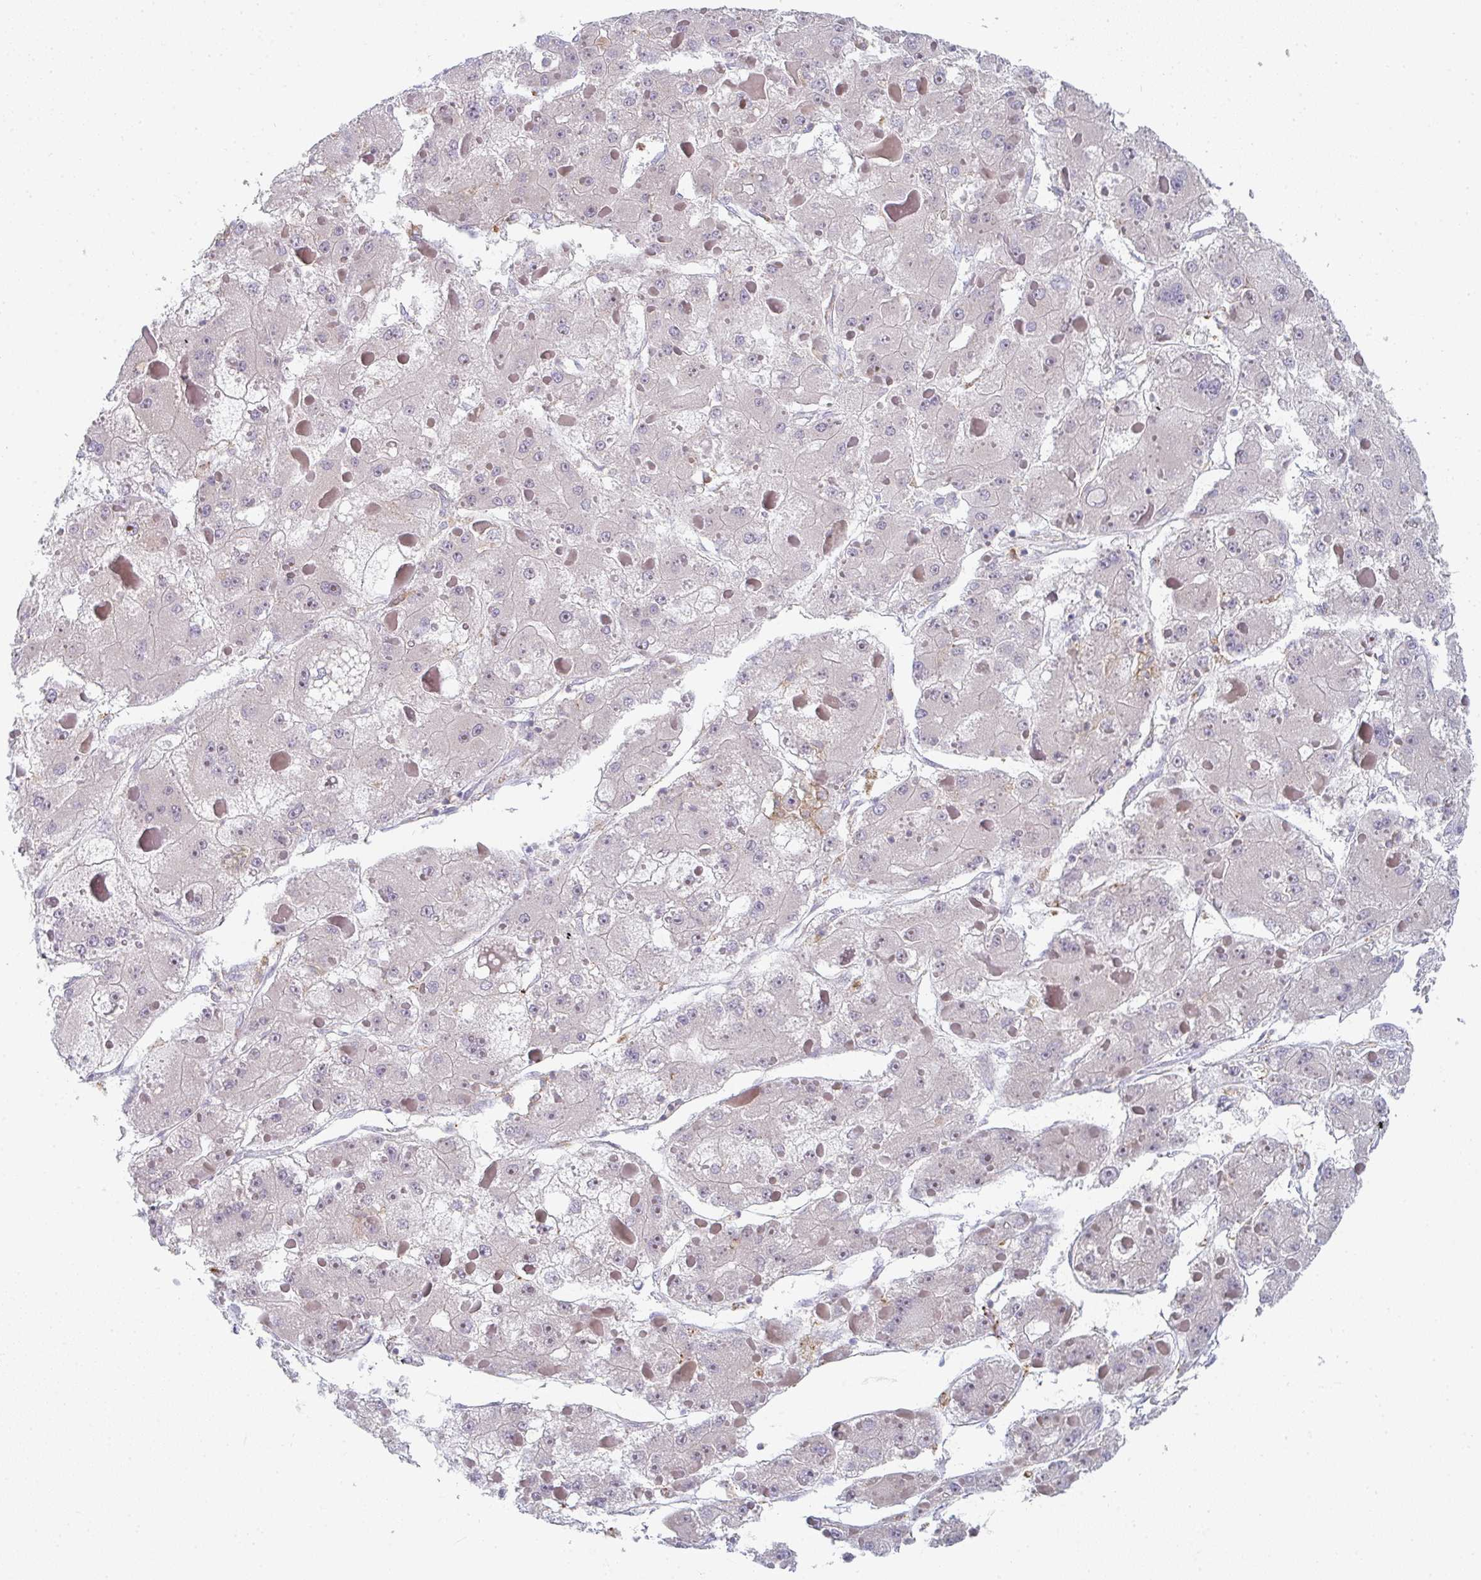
{"staining": {"intensity": "negative", "quantity": "none", "location": "none"}, "tissue": "liver cancer", "cell_type": "Tumor cells", "image_type": "cancer", "snomed": [{"axis": "morphology", "description": "Carcinoma, Hepatocellular, NOS"}, {"axis": "topography", "description": "Liver"}], "caption": "Immunohistochemical staining of human liver cancer reveals no significant staining in tumor cells. Brightfield microscopy of immunohistochemistry stained with DAB (brown) and hematoxylin (blue), captured at high magnification.", "gene": "KLHL33", "patient": {"sex": "female", "age": 73}}